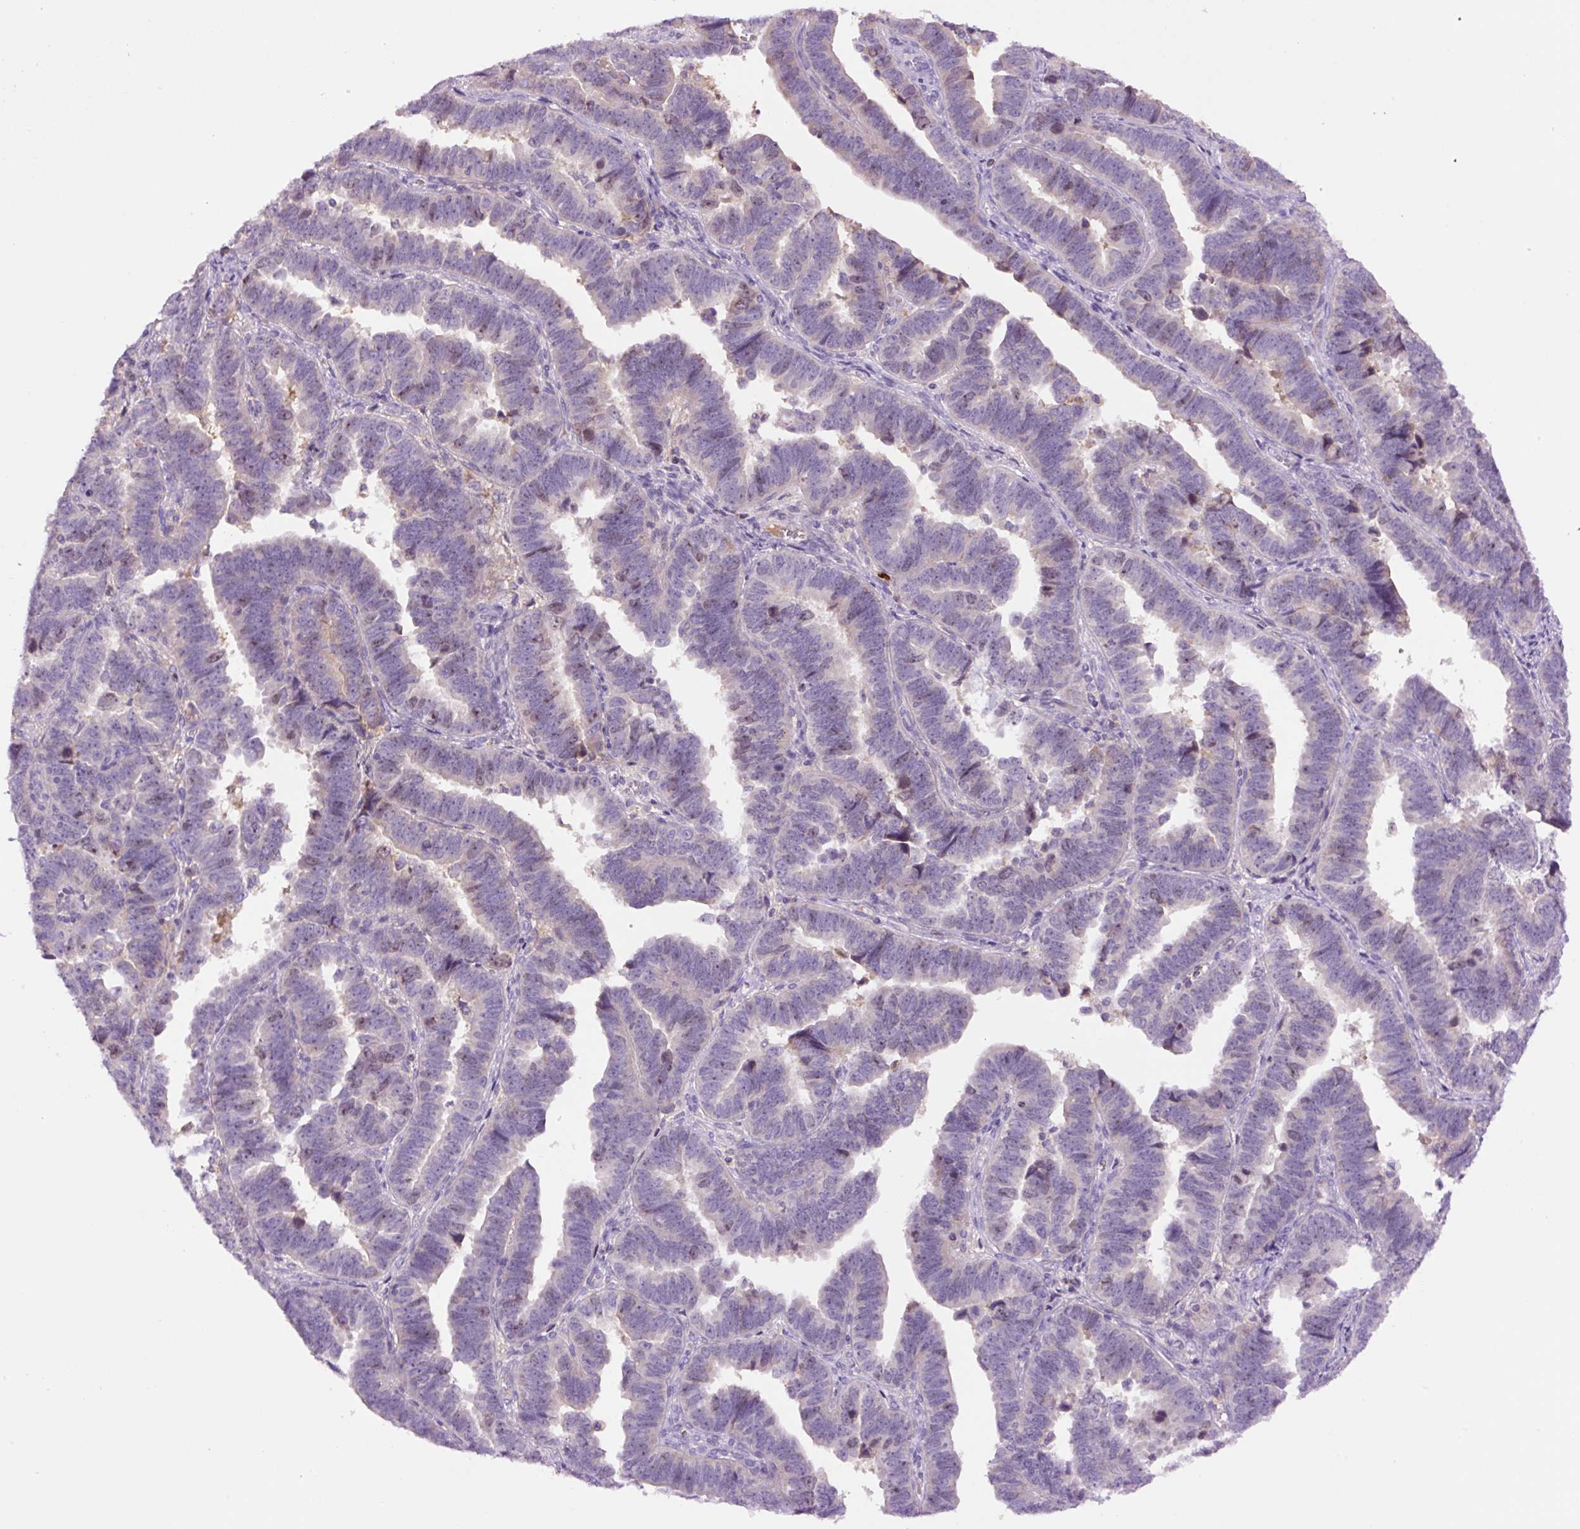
{"staining": {"intensity": "weak", "quantity": "<25%", "location": "nuclear"}, "tissue": "endometrial cancer", "cell_type": "Tumor cells", "image_type": "cancer", "snomed": [{"axis": "morphology", "description": "Adenocarcinoma, NOS"}, {"axis": "topography", "description": "Endometrium"}], "caption": "DAB immunohistochemical staining of endometrial cancer (adenocarcinoma) displays no significant staining in tumor cells.", "gene": "DPPA4", "patient": {"sex": "female", "age": 75}}